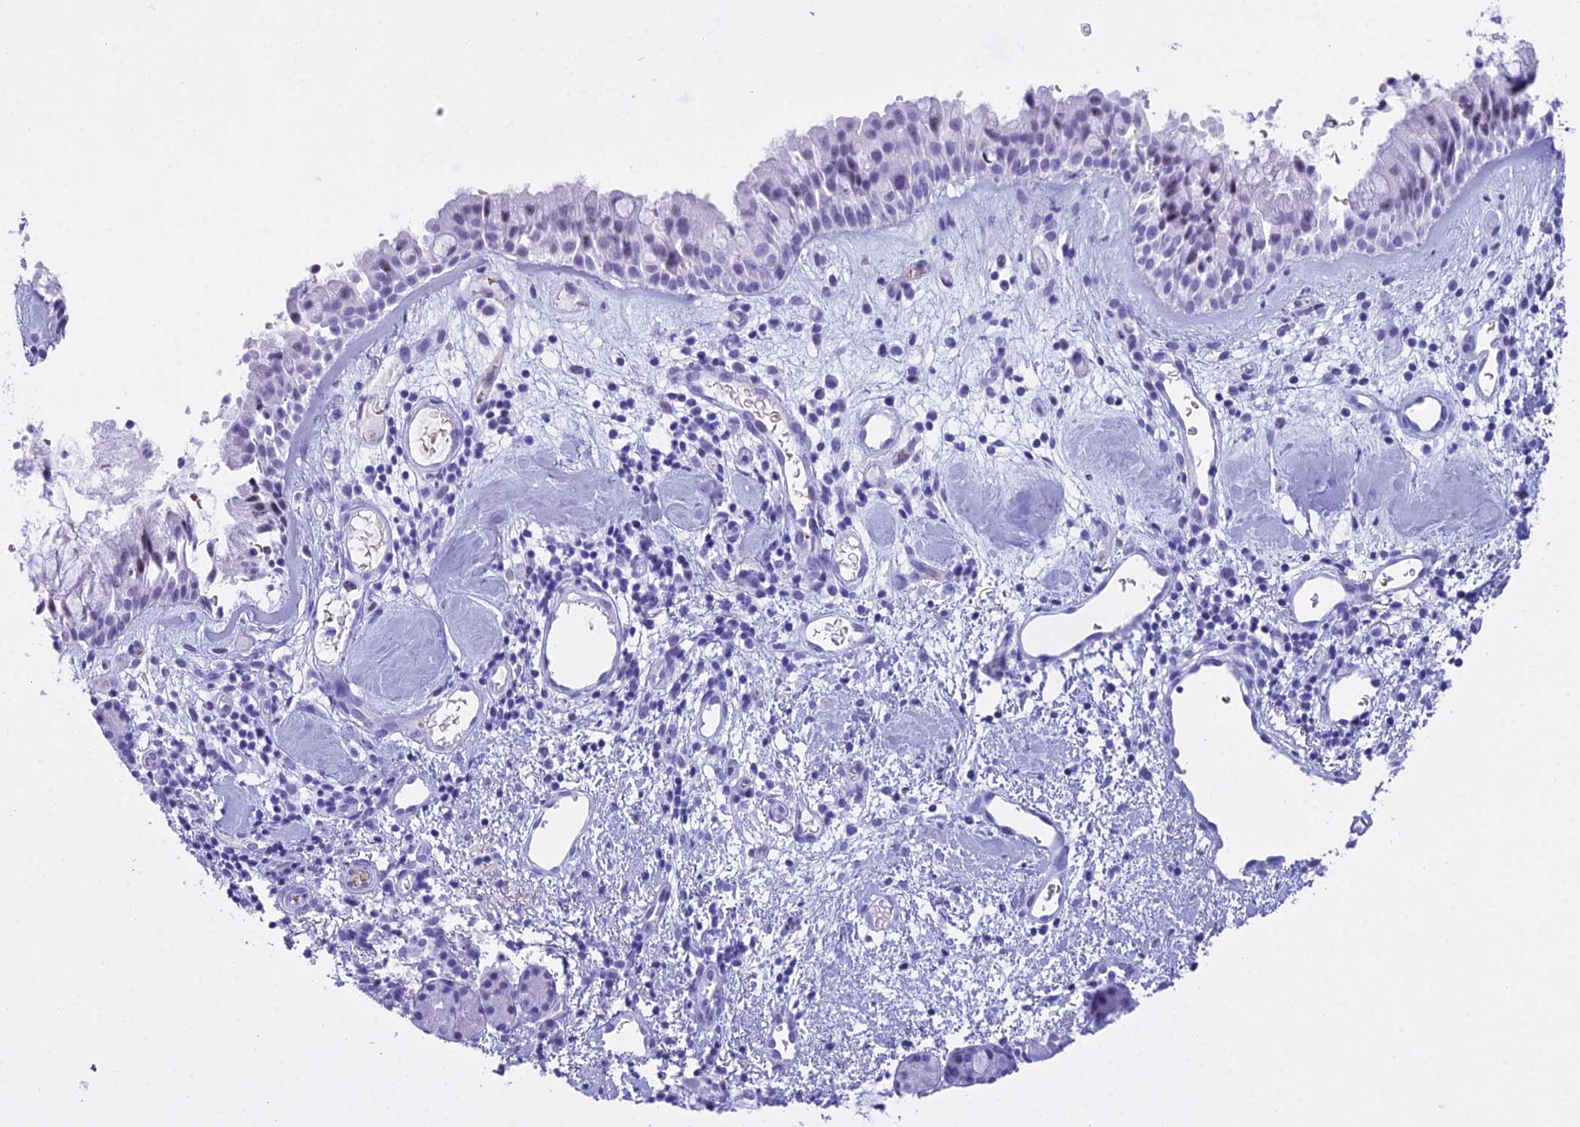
{"staining": {"intensity": "negative", "quantity": "none", "location": "none"}, "tissue": "nasopharynx", "cell_type": "Respiratory epithelial cells", "image_type": "normal", "snomed": [{"axis": "morphology", "description": "Normal tissue, NOS"}, {"axis": "topography", "description": "Nasopharynx"}], "caption": "A high-resolution image shows IHC staining of unremarkable nasopharynx, which reveals no significant expression in respiratory epithelial cells. Nuclei are stained in blue.", "gene": "RNPS1", "patient": {"sex": "male", "age": 82}}